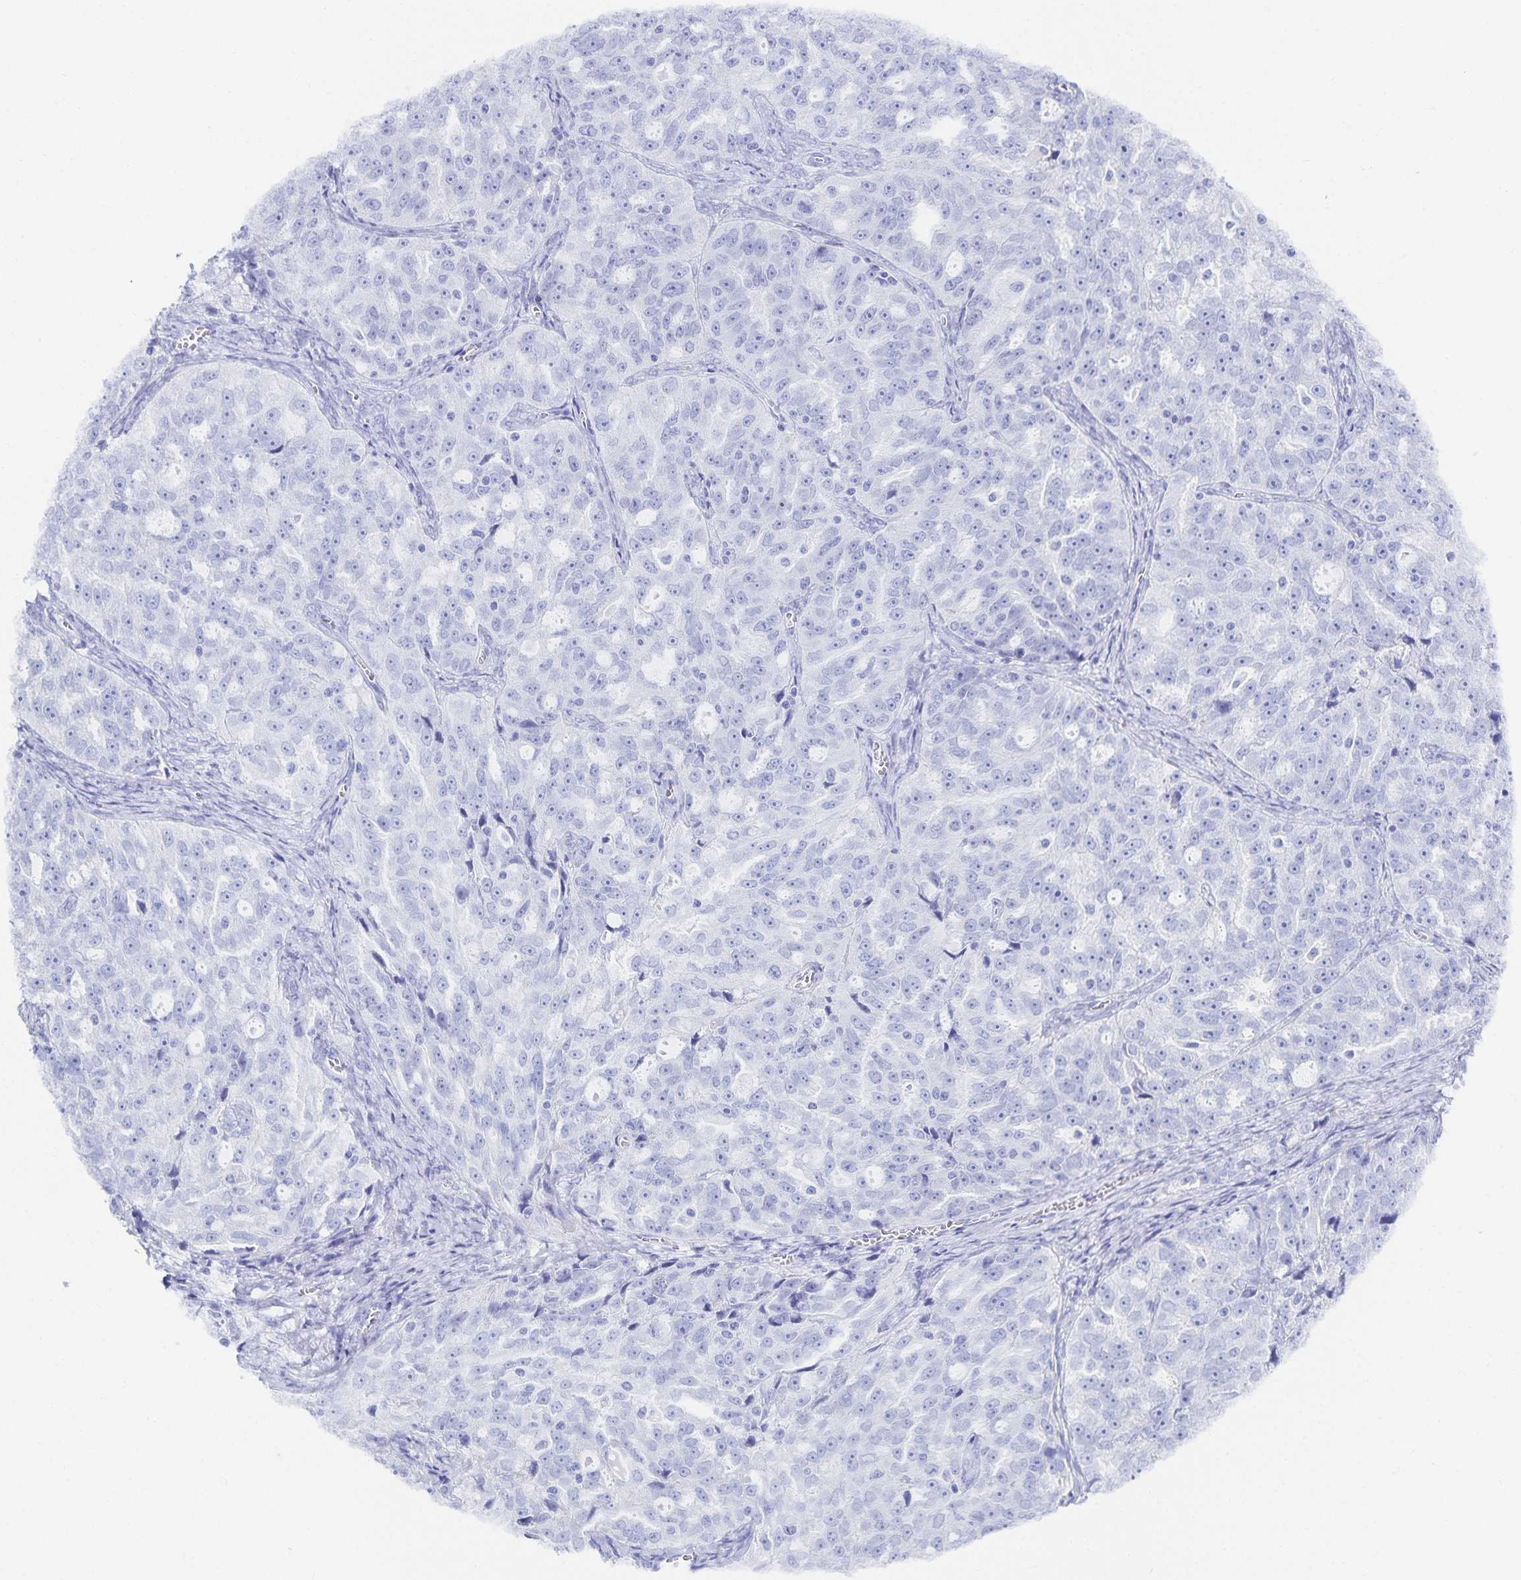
{"staining": {"intensity": "negative", "quantity": "none", "location": "none"}, "tissue": "ovarian cancer", "cell_type": "Tumor cells", "image_type": "cancer", "snomed": [{"axis": "morphology", "description": "Cystadenocarcinoma, serous, NOS"}, {"axis": "topography", "description": "Ovary"}], "caption": "High magnification brightfield microscopy of serous cystadenocarcinoma (ovarian) stained with DAB (3,3'-diaminobenzidine) (brown) and counterstained with hematoxylin (blue): tumor cells show no significant staining. Nuclei are stained in blue.", "gene": "SNTN", "patient": {"sex": "female", "age": 51}}